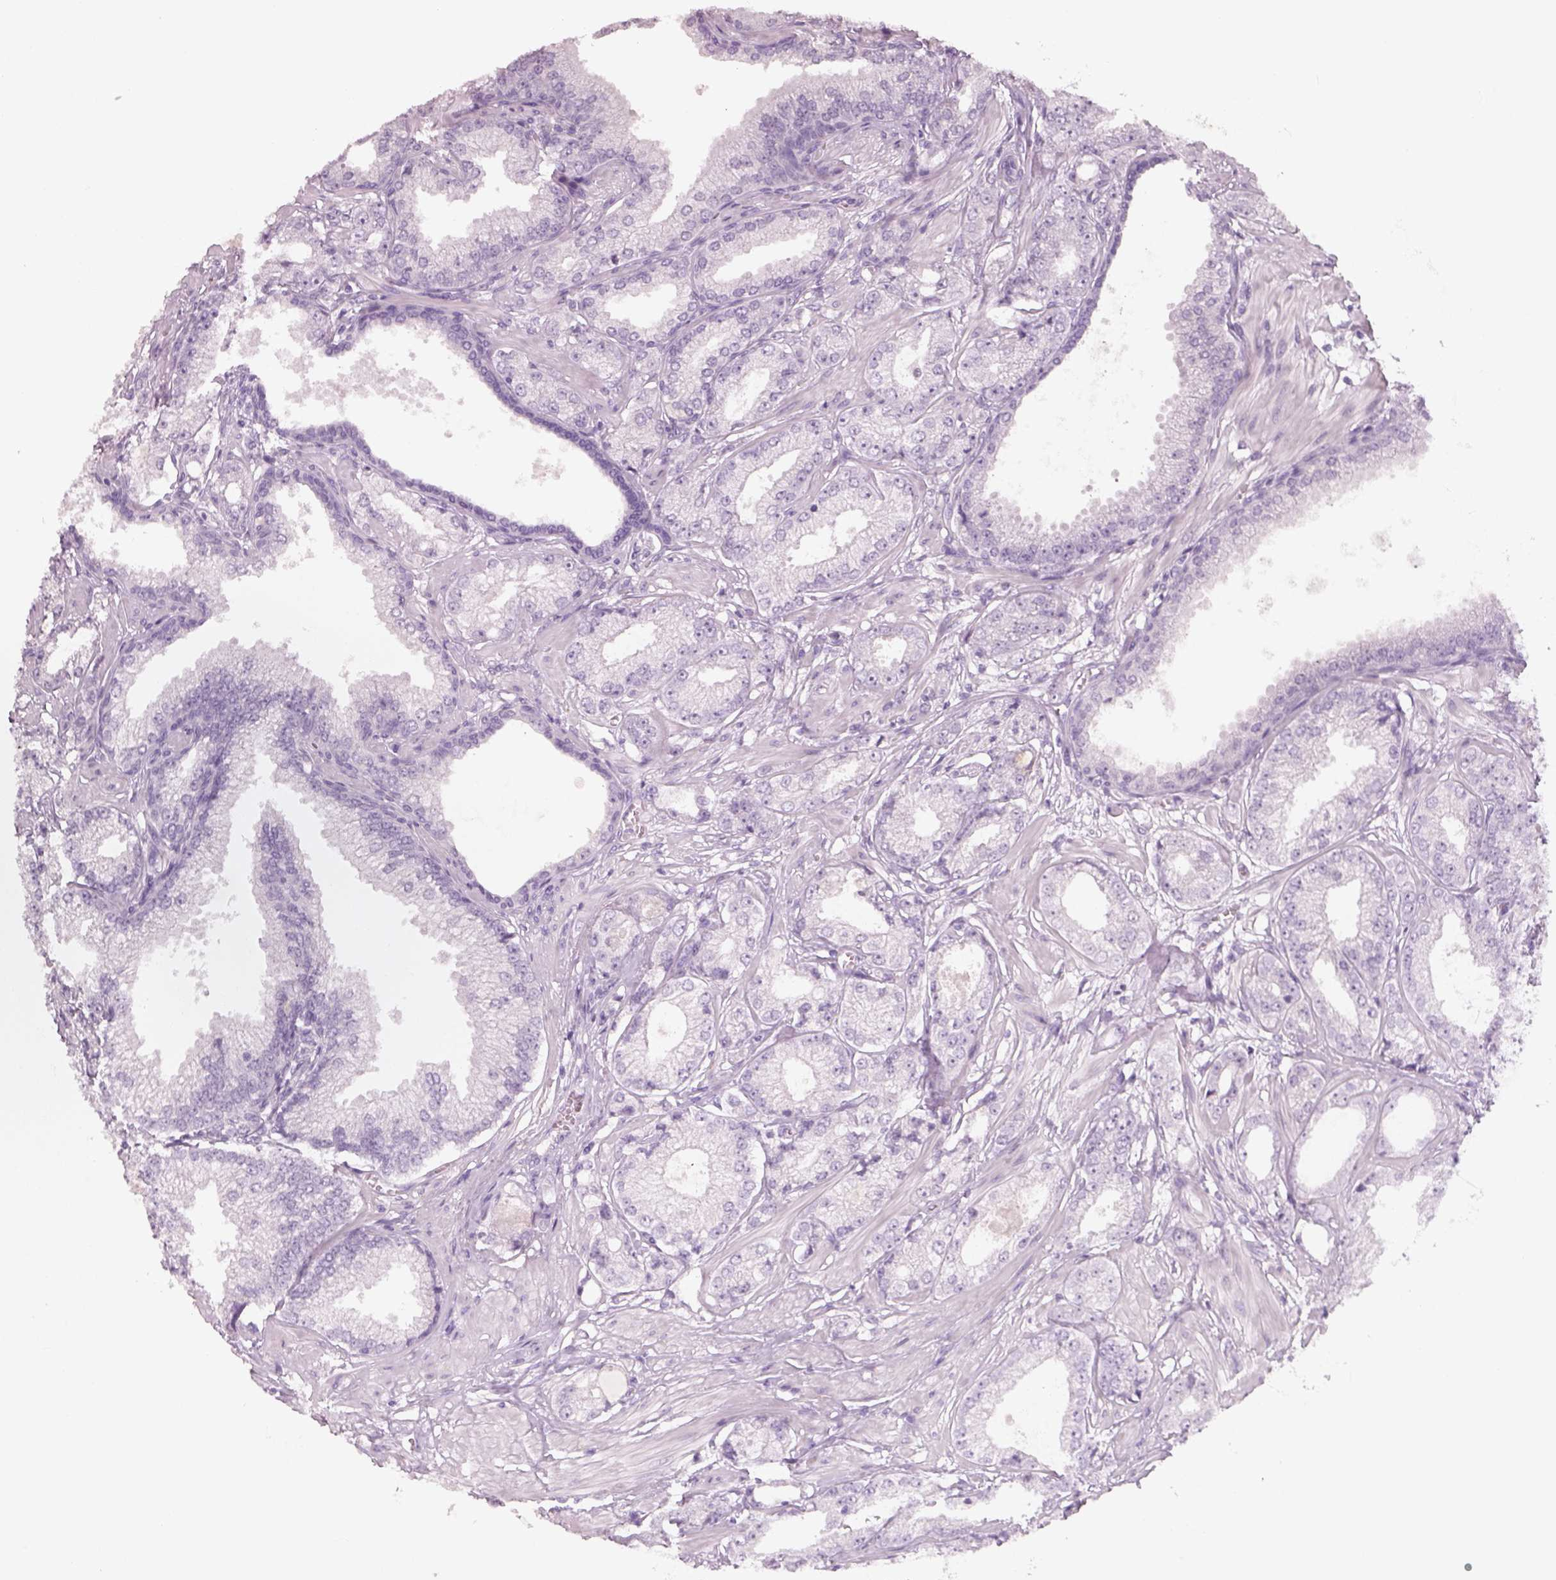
{"staining": {"intensity": "negative", "quantity": "none", "location": "none"}, "tissue": "prostate cancer", "cell_type": "Tumor cells", "image_type": "cancer", "snomed": [{"axis": "morphology", "description": "Adenocarcinoma, NOS"}, {"axis": "topography", "description": "Prostate"}], "caption": "The micrograph demonstrates no staining of tumor cells in prostate cancer. (DAB immunohistochemistry, high magnification).", "gene": "SLC6A2", "patient": {"sex": "male", "age": 64}}